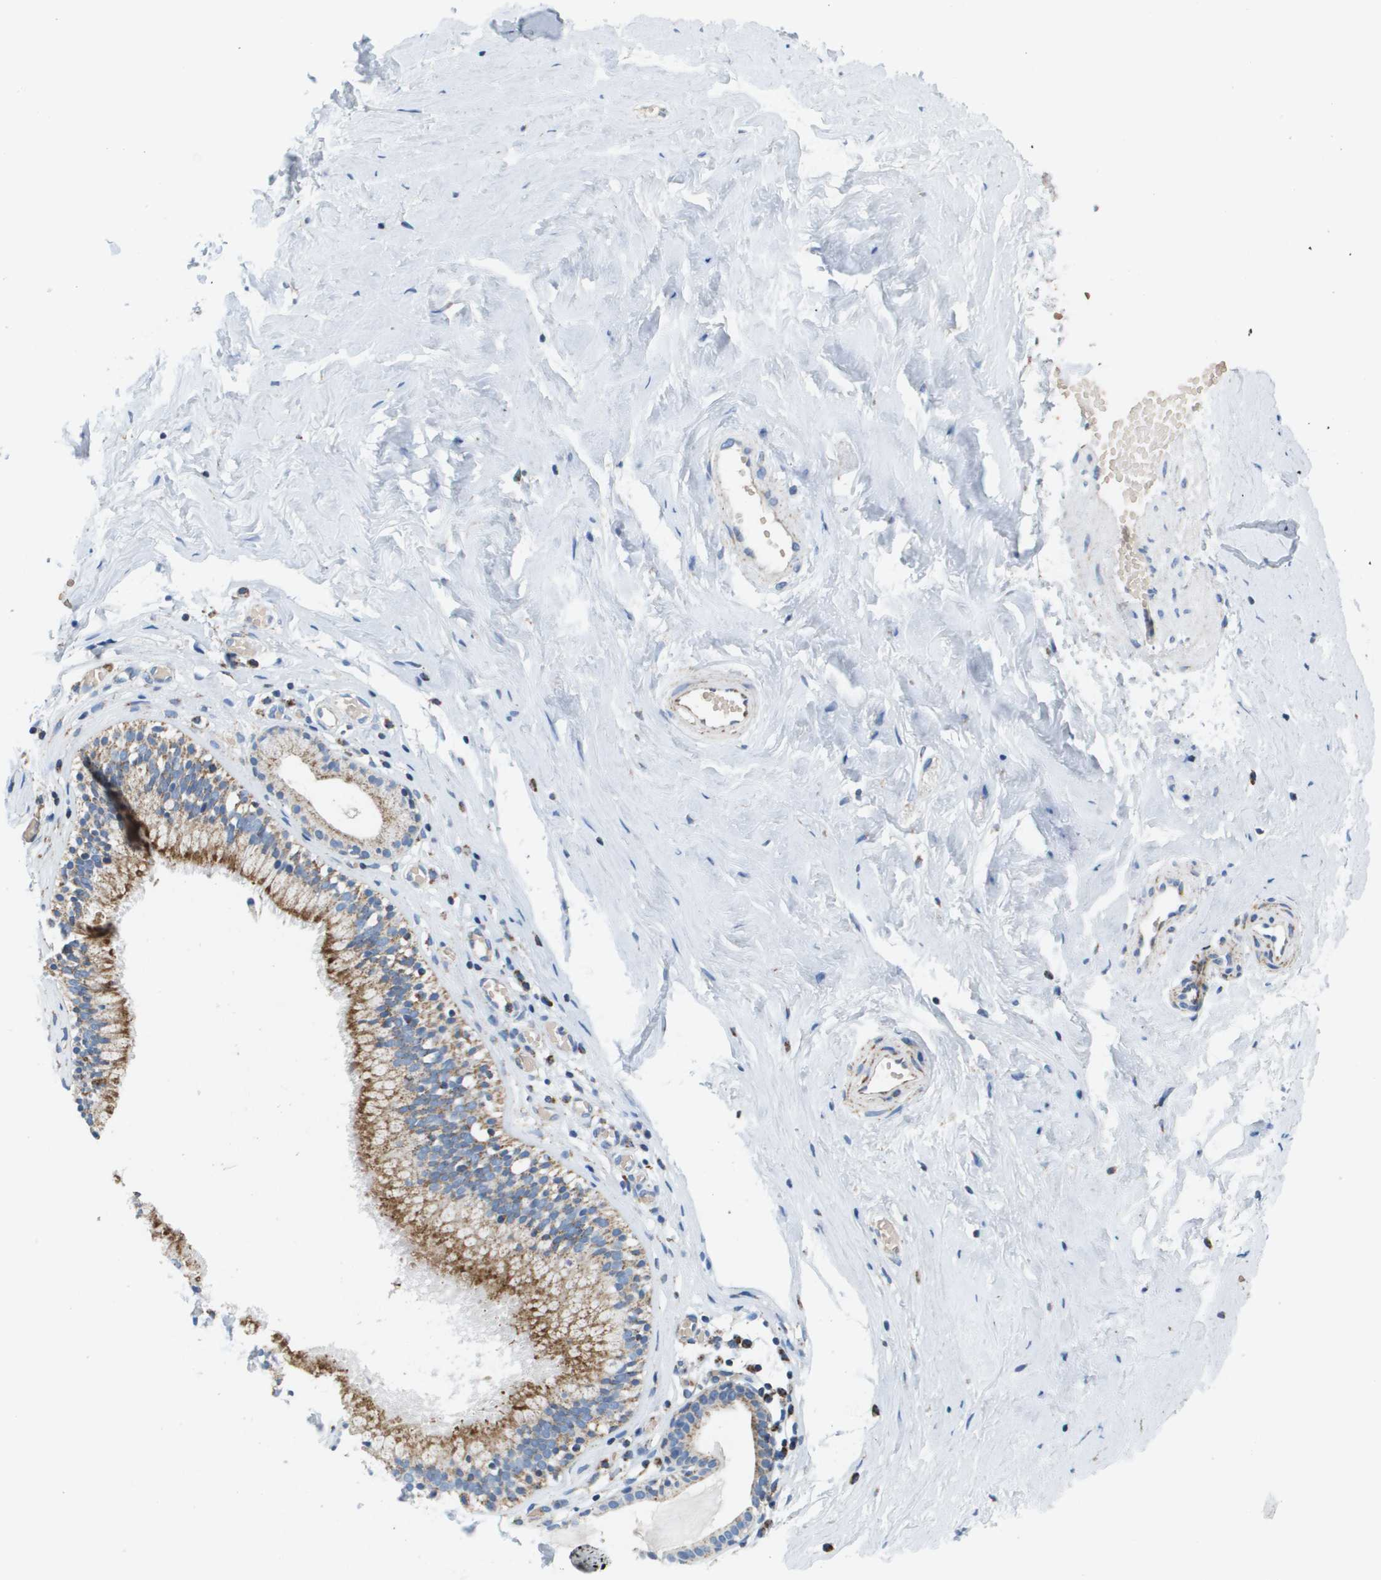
{"staining": {"intensity": "strong", "quantity": "25%-75%", "location": "cytoplasmic/membranous"}, "tissue": "nasopharynx", "cell_type": "Respiratory epithelial cells", "image_type": "normal", "snomed": [{"axis": "morphology", "description": "Normal tissue, NOS"}, {"axis": "morphology", "description": "Inflammation, NOS"}, {"axis": "topography", "description": "Nasopharynx"}], "caption": "Nasopharynx stained with DAB IHC exhibits high levels of strong cytoplasmic/membranous positivity in approximately 25%-75% of respiratory epithelial cells.", "gene": "ATP5F1B", "patient": {"sex": "male", "age": 48}}